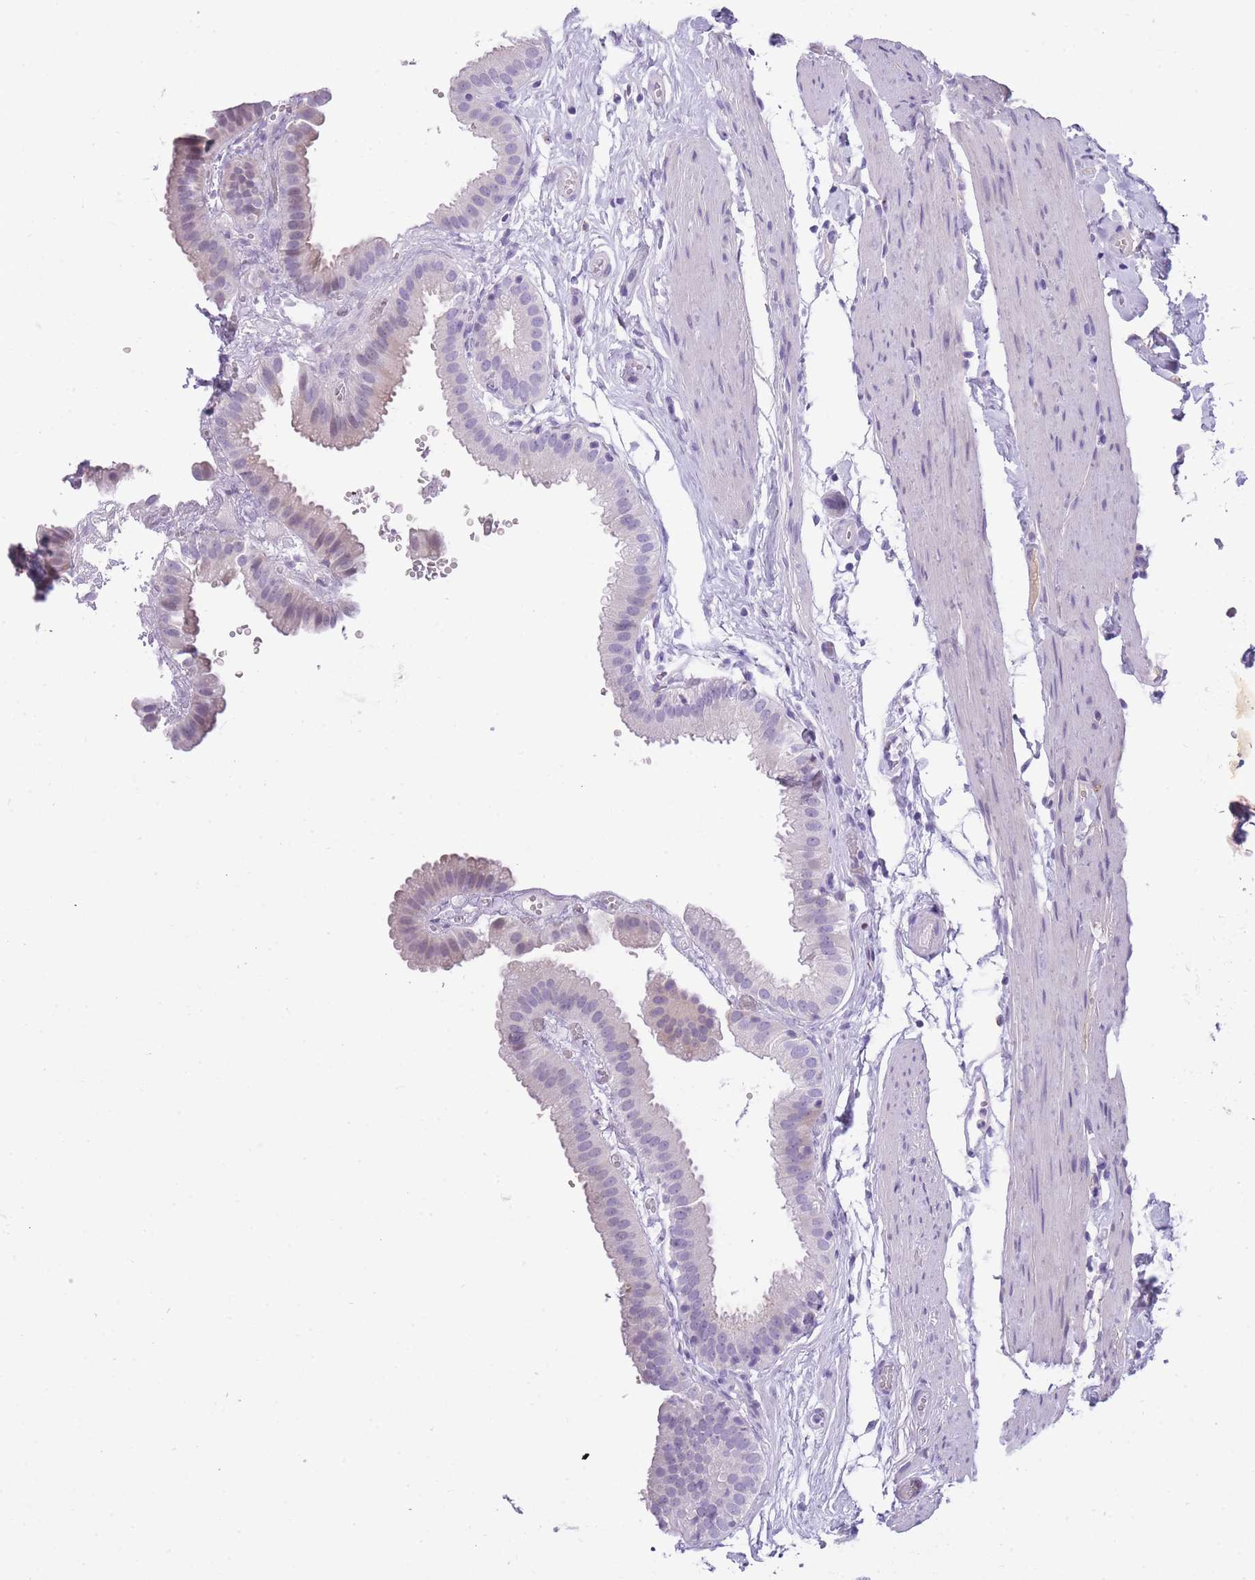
{"staining": {"intensity": "negative", "quantity": "none", "location": "none"}, "tissue": "gallbladder", "cell_type": "Glandular cells", "image_type": "normal", "snomed": [{"axis": "morphology", "description": "Normal tissue, NOS"}, {"axis": "topography", "description": "Gallbladder"}], "caption": "Immunohistochemical staining of unremarkable gallbladder displays no significant positivity in glandular cells.", "gene": "GNAT1", "patient": {"sex": "female", "age": 61}}